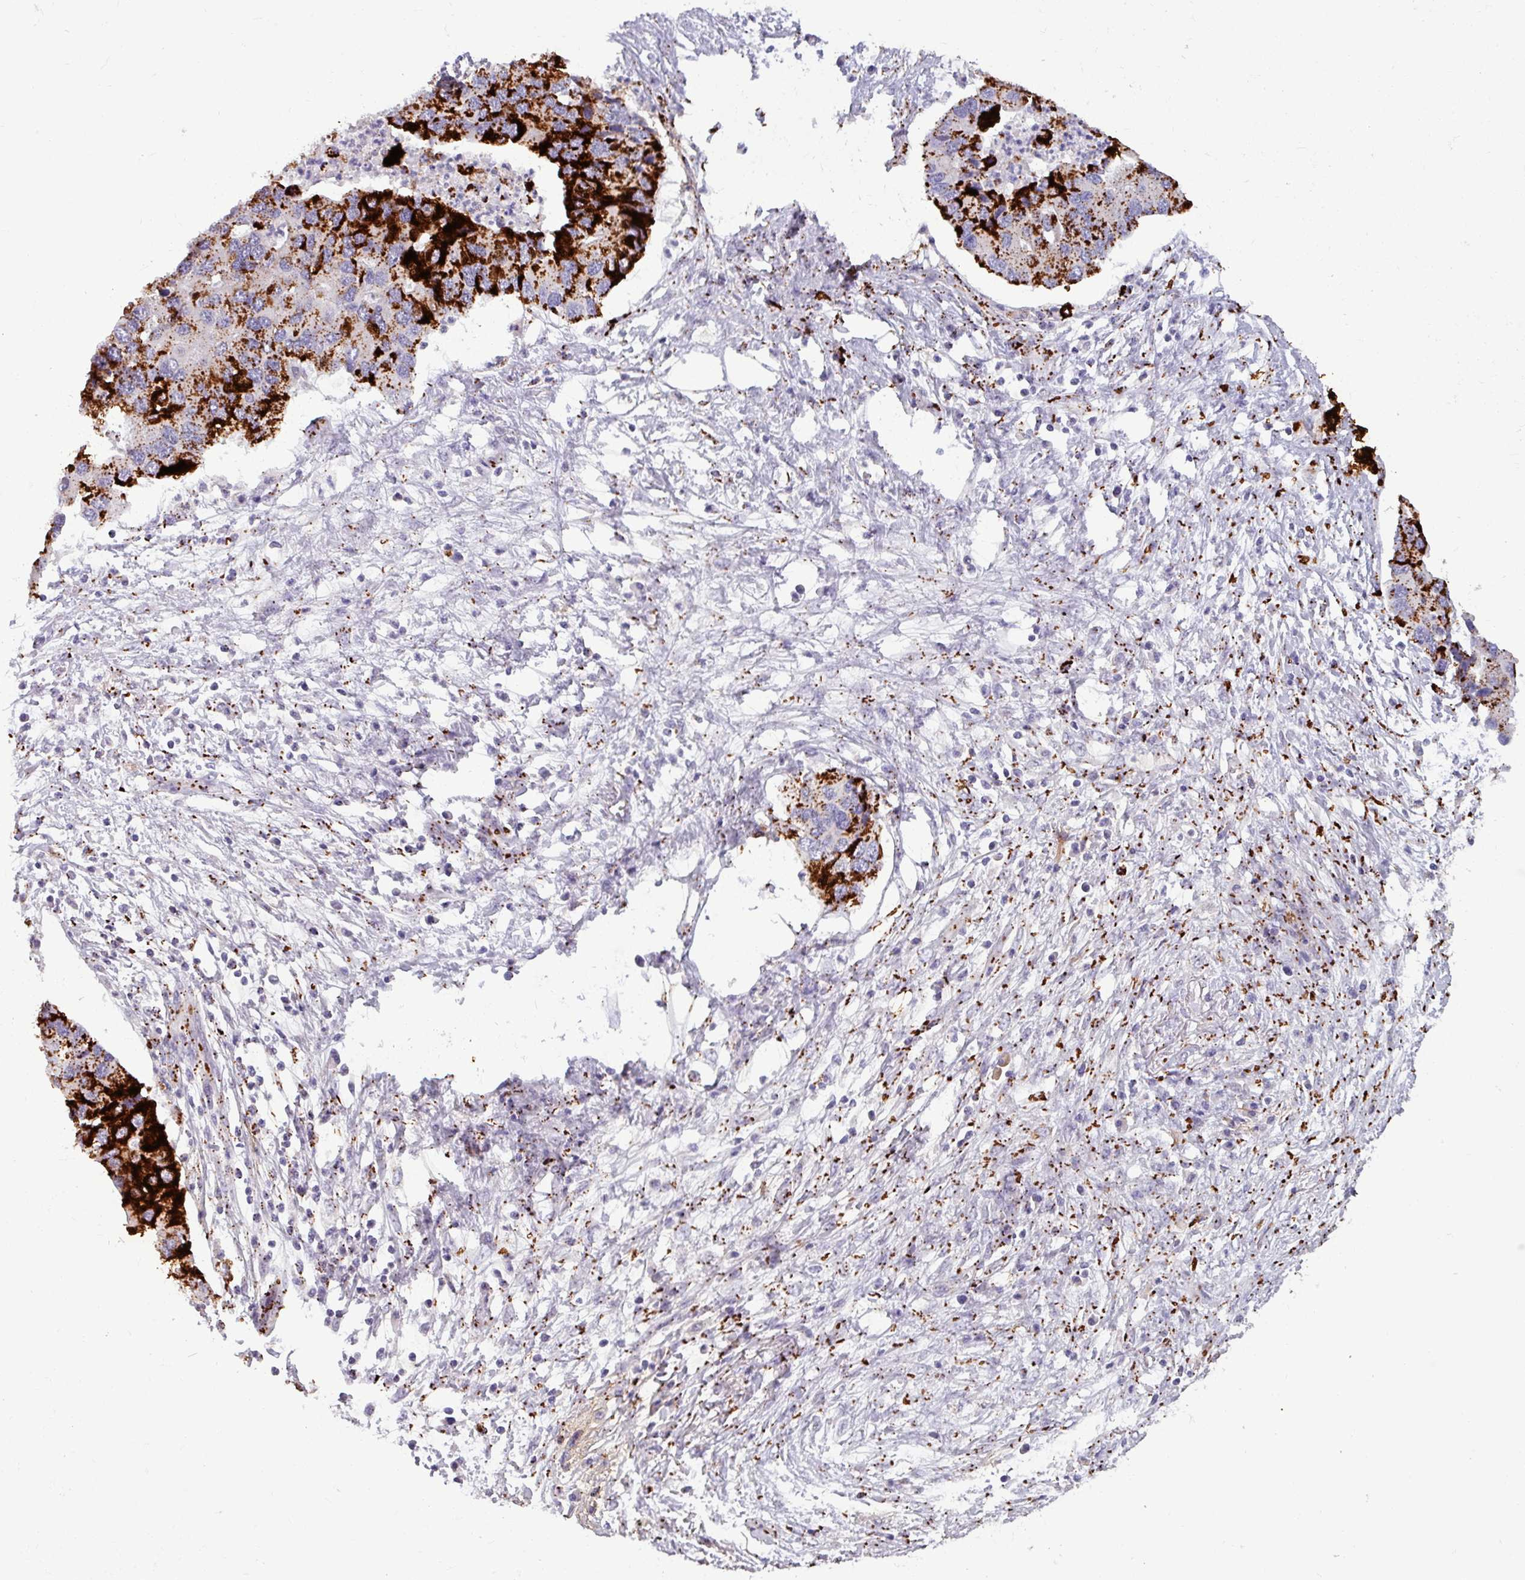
{"staining": {"intensity": "strong", "quantity": "25%-75%", "location": "cytoplasmic/membranous"}, "tissue": "lung cancer", "cell_type": "Tumor cells", "image_type": "cancer", "snomed": [{"axis": "morphology", "description": "Aneuploidy"}, {"axis": "morphology", "description": "Adenocarcinoma, NOS"}, {"axis": "topography", "description": "Lymph node"}, {"axis": "topography", "description": "Lung"}], "caption": "An image showing strong cytoplasmic/membranous staining in approximately 25%-75% of tumor cells in lung adenocarcinoma, as visualized by brown immunohistochemical staining.", "gene": "PLIN2", "patient": {"sex": "female", "age": 74}}